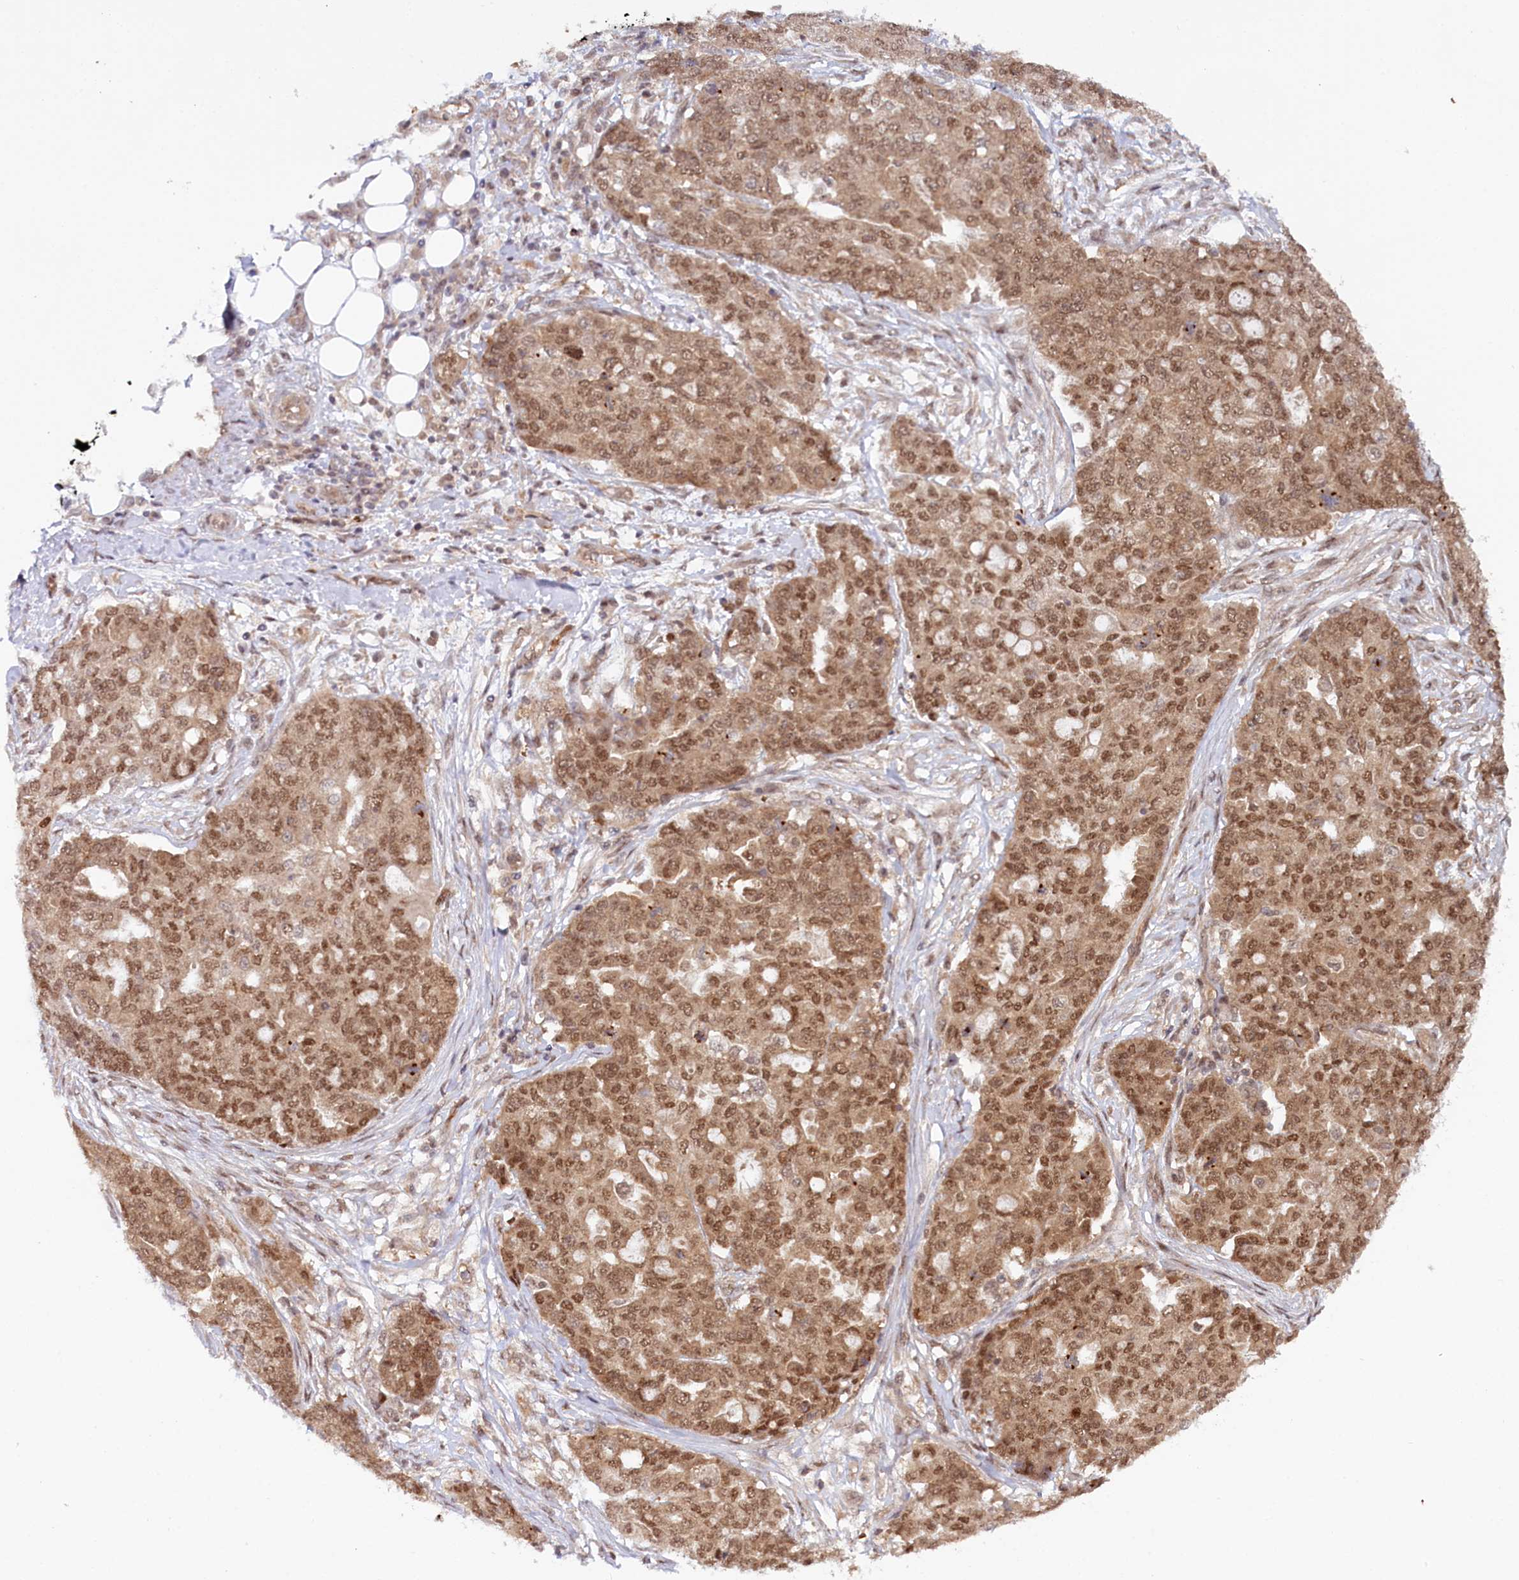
{"staining": {"intensity": "moderate", "quantity": ">75%", "location": "cytoplasmic/membranous,nuclear"}, "tissue": "ovarian cancer", "cell_type": "Tumor cells", "image_type": "cancer", "snomed": [{"axis": "morphology", "description": "Cystadenocarcinoma, serous, NOS"}, {"axis": "topography", "description": "Soft tissue"}, {"axis": "topography", "description": "Ovary"}], "caption": "This micrograph displays immunohistochemistry staining of human ovarian serous cystadenocarcinoma, with medium moderate cytoplasmic/membranous and nuclear positivity in approximately >75% of tumor cells.", "gene": "CCDC65", "patient": {"sex": "female", "age": 57}}